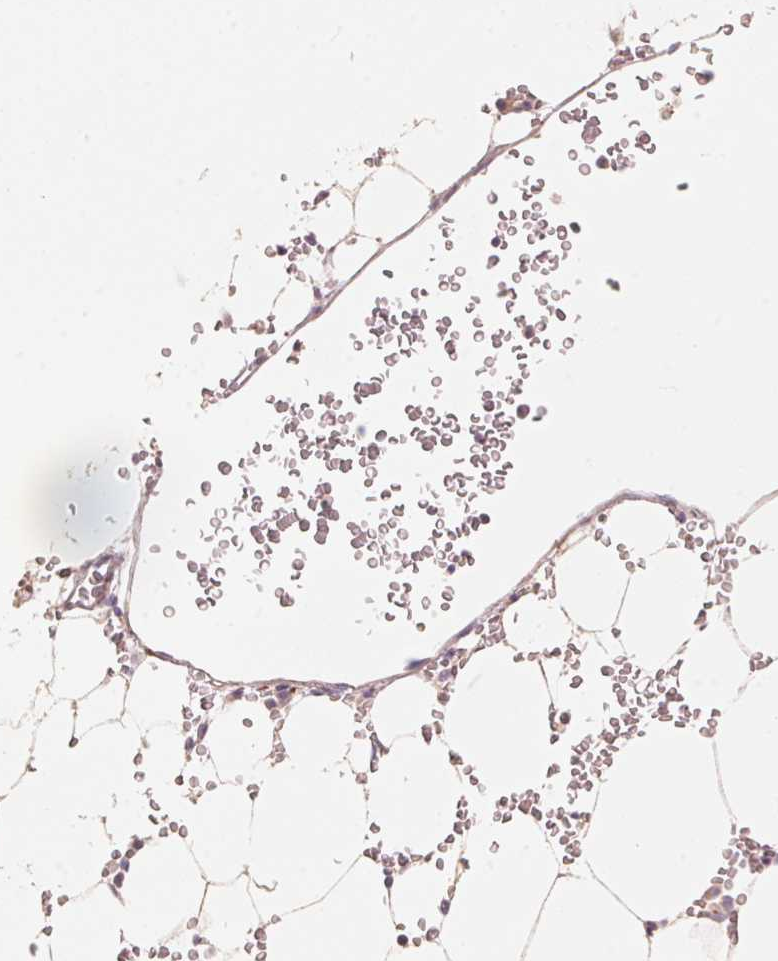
{"staining": {"intensity": "negative", "quantity": "none", "location": "none"}, "tissue": "bone marrow", "cell_type": "Hematopoietic cells", "image_type": "normal", "snomed": [{"axis": "morphology", "description": "Normal tissue, NOS"}, {"axis": "topography", "description": "Bone marrow"}], "caption": "Bone marrow stained for a protein using immunohistochemistry (IHC) demonstrates no expression hematopoietic cells.", "gene": "TP53AIP1", "patient": {"sex": "female", "age": 52}}